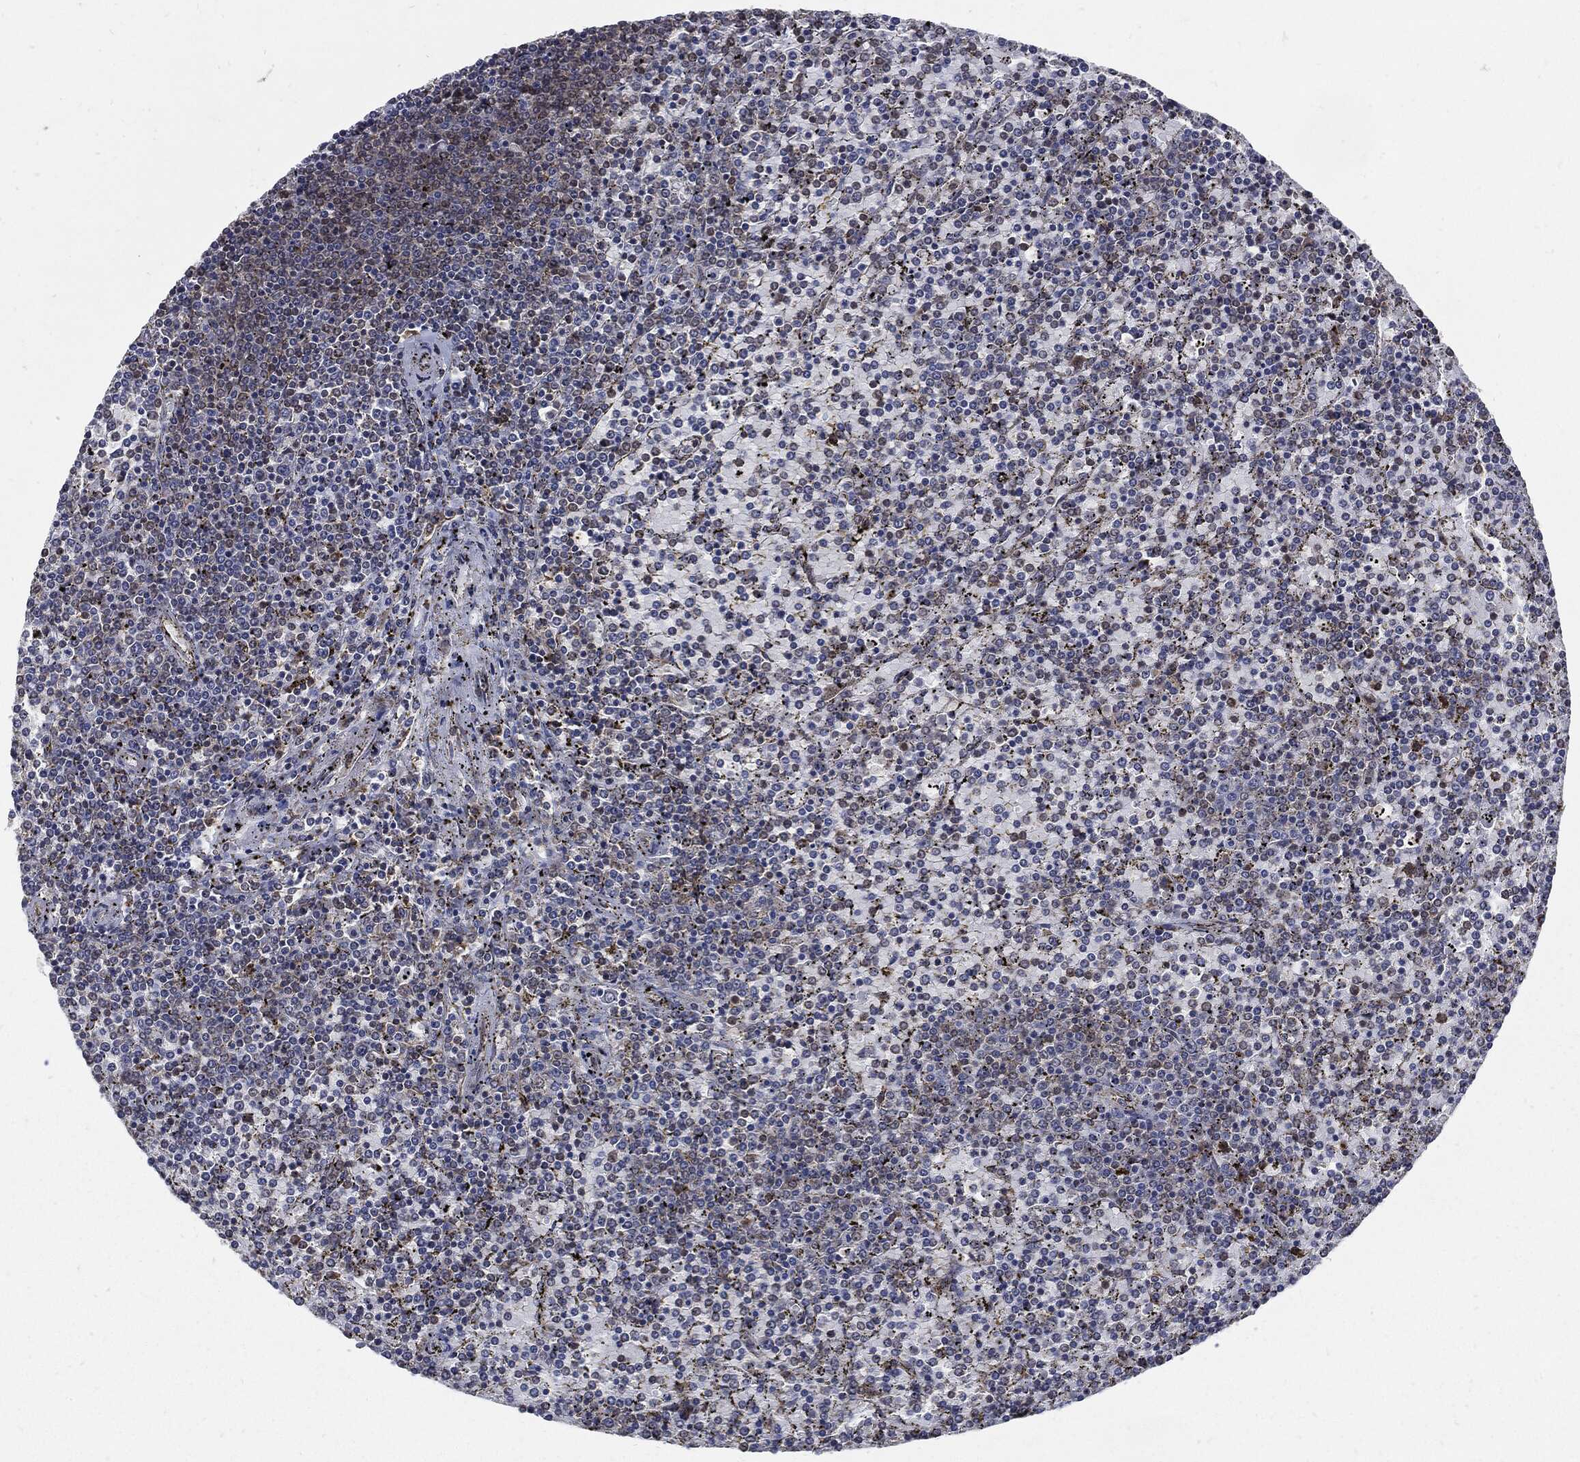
{"staining": {"intensity": "negative", "quantity": "none", "location": "none"}, "tissue": "lymphoma", "cell_type": "Tumor cells", "image_type": "cancer", "snomed": [{"axis": "morphology", "description": "Malignant lymphoma, non-Hodgkin's type, Low grade"}, {"axis": "topography", "description": "Spleen"}], "caption": "This is a histopathology image of IHC staining of lymphoma, which shows no expression in tumor cells.", "gene": "SLC31A2", "patient": {"sex": "female", "age": 77}}